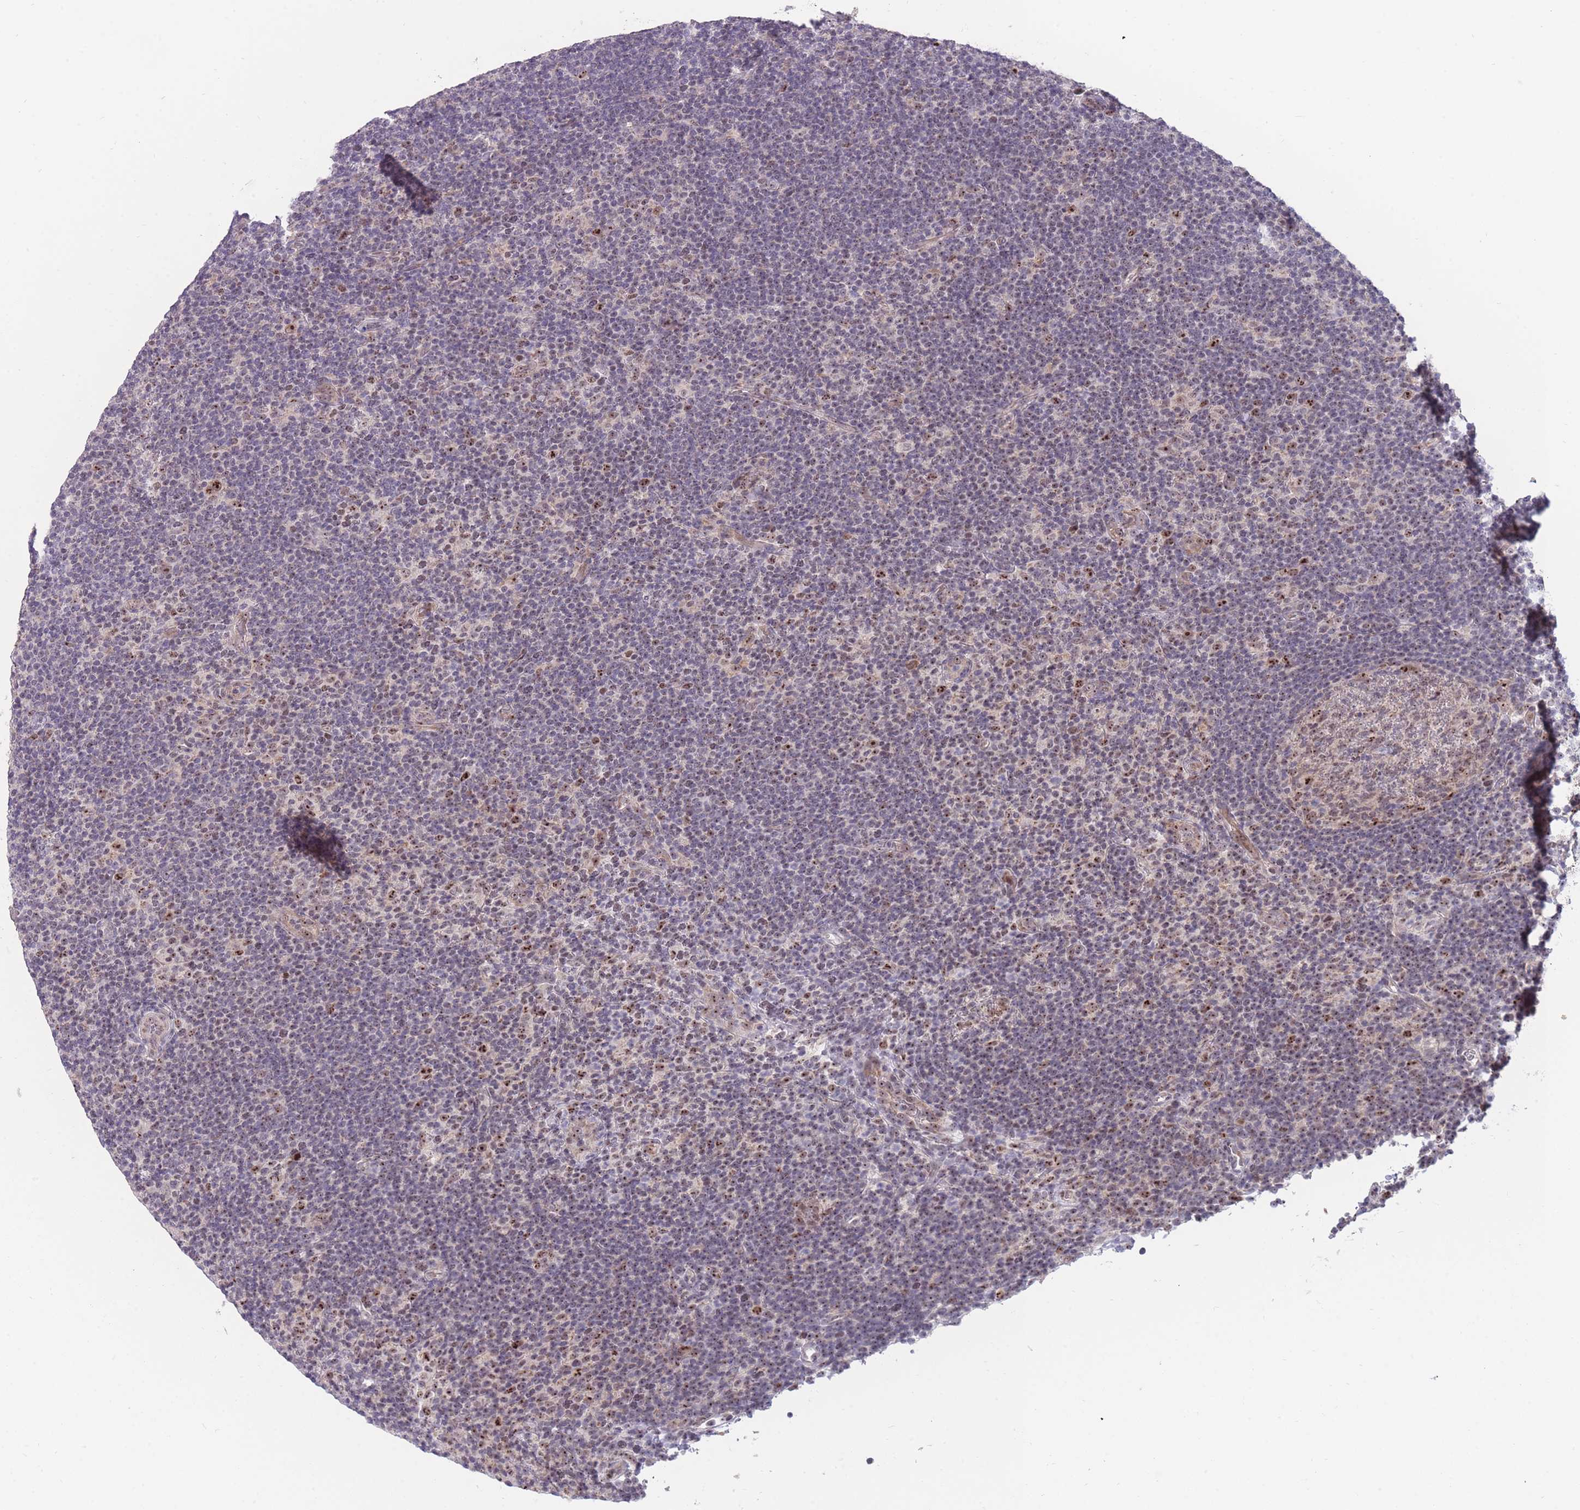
{"staining": {"intensity": "strong", "quantity": ">75%", "location": "nuclear"}, "tissue": "lymphoma", "cell_type": "Tumor cells", "image_type": "cancer", "snomed": [{"axis": "morphology", "description": "Hodgkin's disease, NOS"}, {"axis": "topography", "description": "Lymph node"}], "caption": "Protein expression analysis of human lymphoma reveals strong nuclear expression in about >75% of tumor cells. (DAB IHC with brightfield microscopy, high magnification).", "gene": "MCIDAS", "patient": {"sex": "female", "age": 57}}